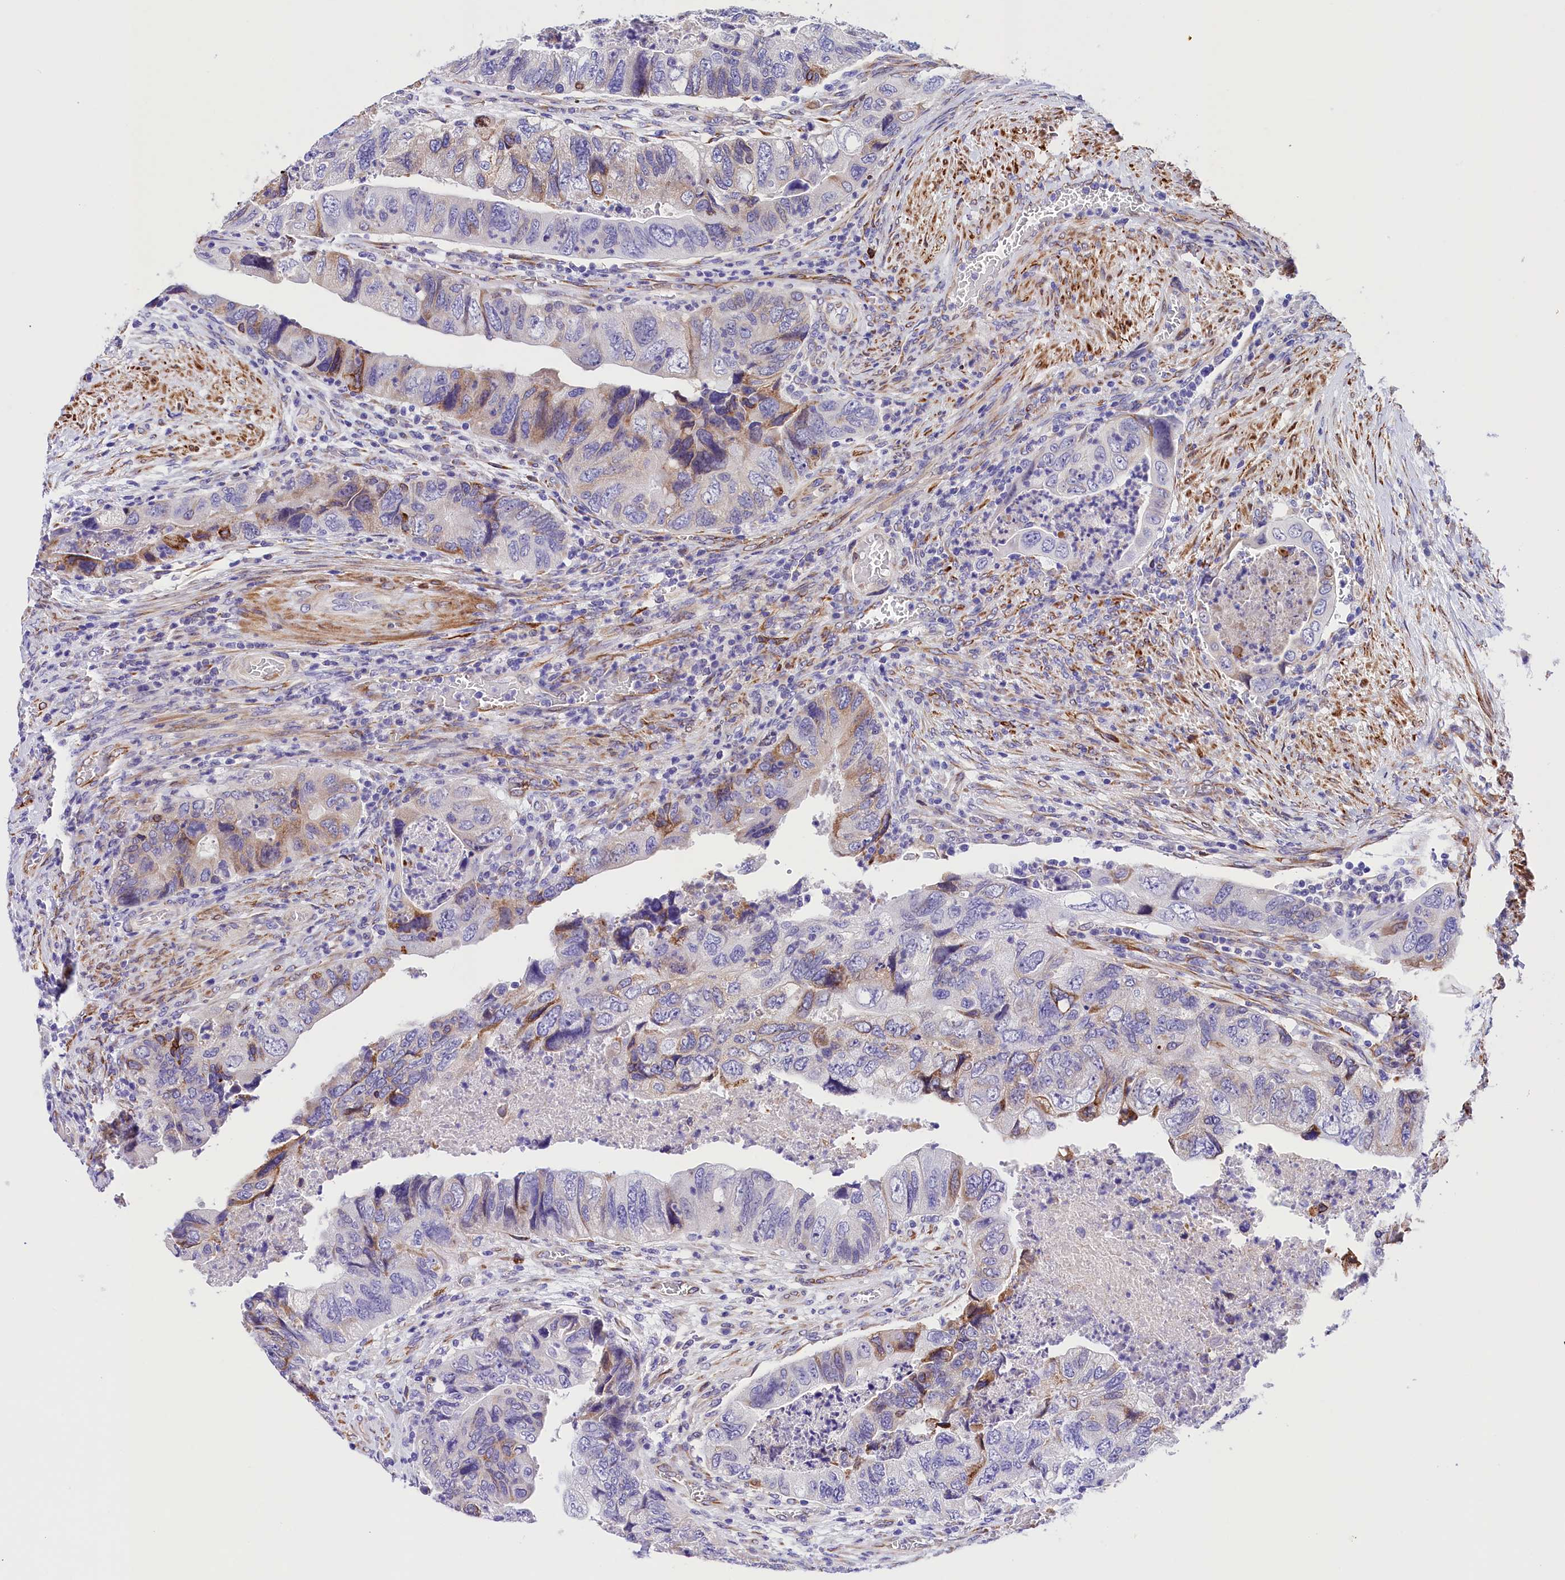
{"staining": {"intensity": "moderate", "quantity": "<25%", "location": "cytoplasmic/membranous"}, "tissue": "colorectal cancer", "cell_type": "Tumor cells", "image_type": "cancer", "snomed": [{"axis": "morphology", "description": "Adenocarcinoma, NOS"}, {"axis": "topography", "description": "Rectum"}], "caption": "Adenocarcinoma (colorectal) stained with a brown dye exhibits moderate cytoplasmic/membranous positive positivity in approximately <25% of tumor cells.", "gene": "ITGA1", "patient": {"sex": "male", "age": 63}}